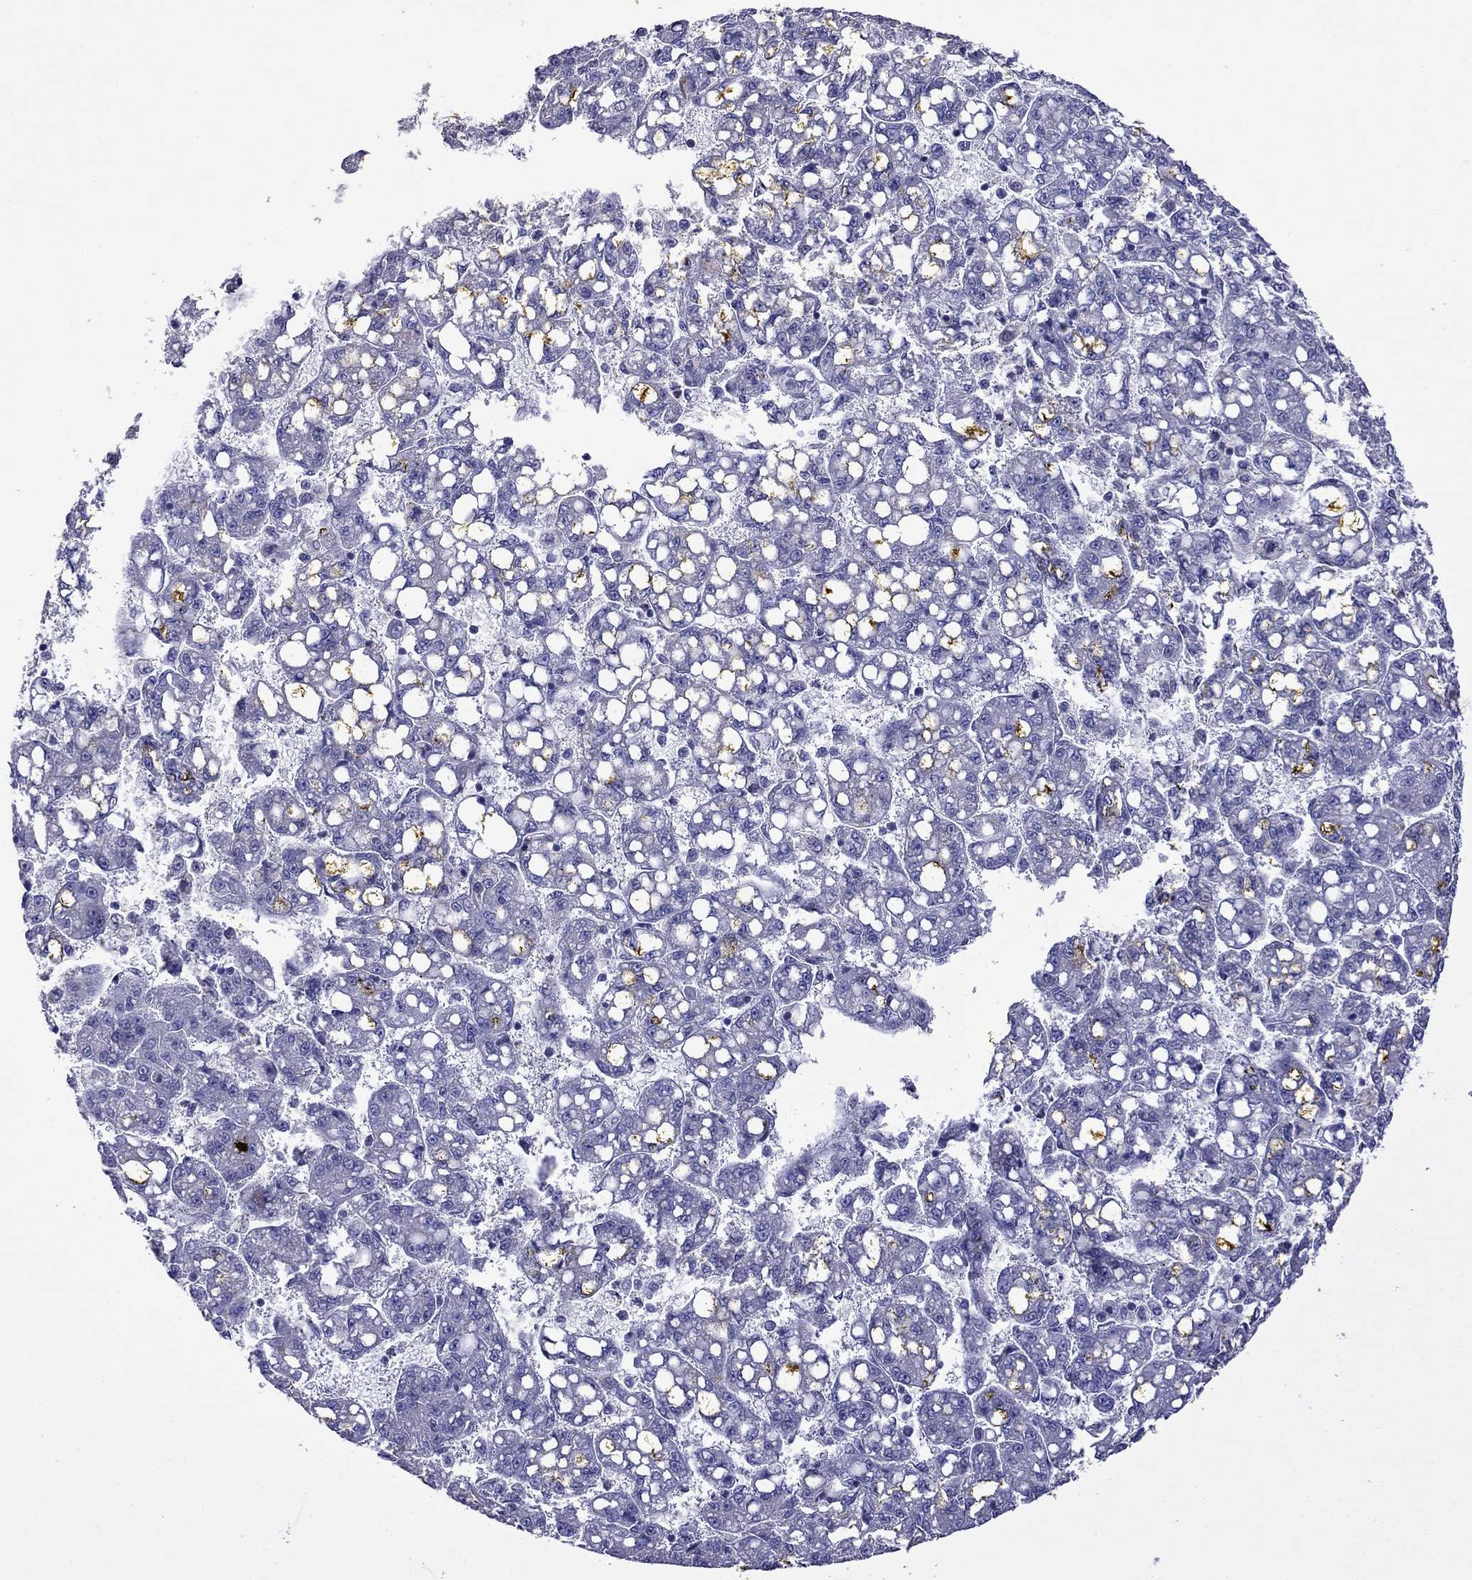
{"staining": {"intensity": "negative", "quantity": "none", "location": "none"}, "tissue": "liver cancer", "cell_type": "Tumor cells", "image_type": "cancer", "snomed": [{"axis": "morphology", "description": "Carcinoma, Hepatocellular, NOS"}, {"axis": "topography", "description": "Liver"}], "caption": "This is an immunohistochemistry micrograph of liver cancer. There is no staining in tumor cells.", "gene": "STAR", "patient": {"sex": "female", "age": 65}}